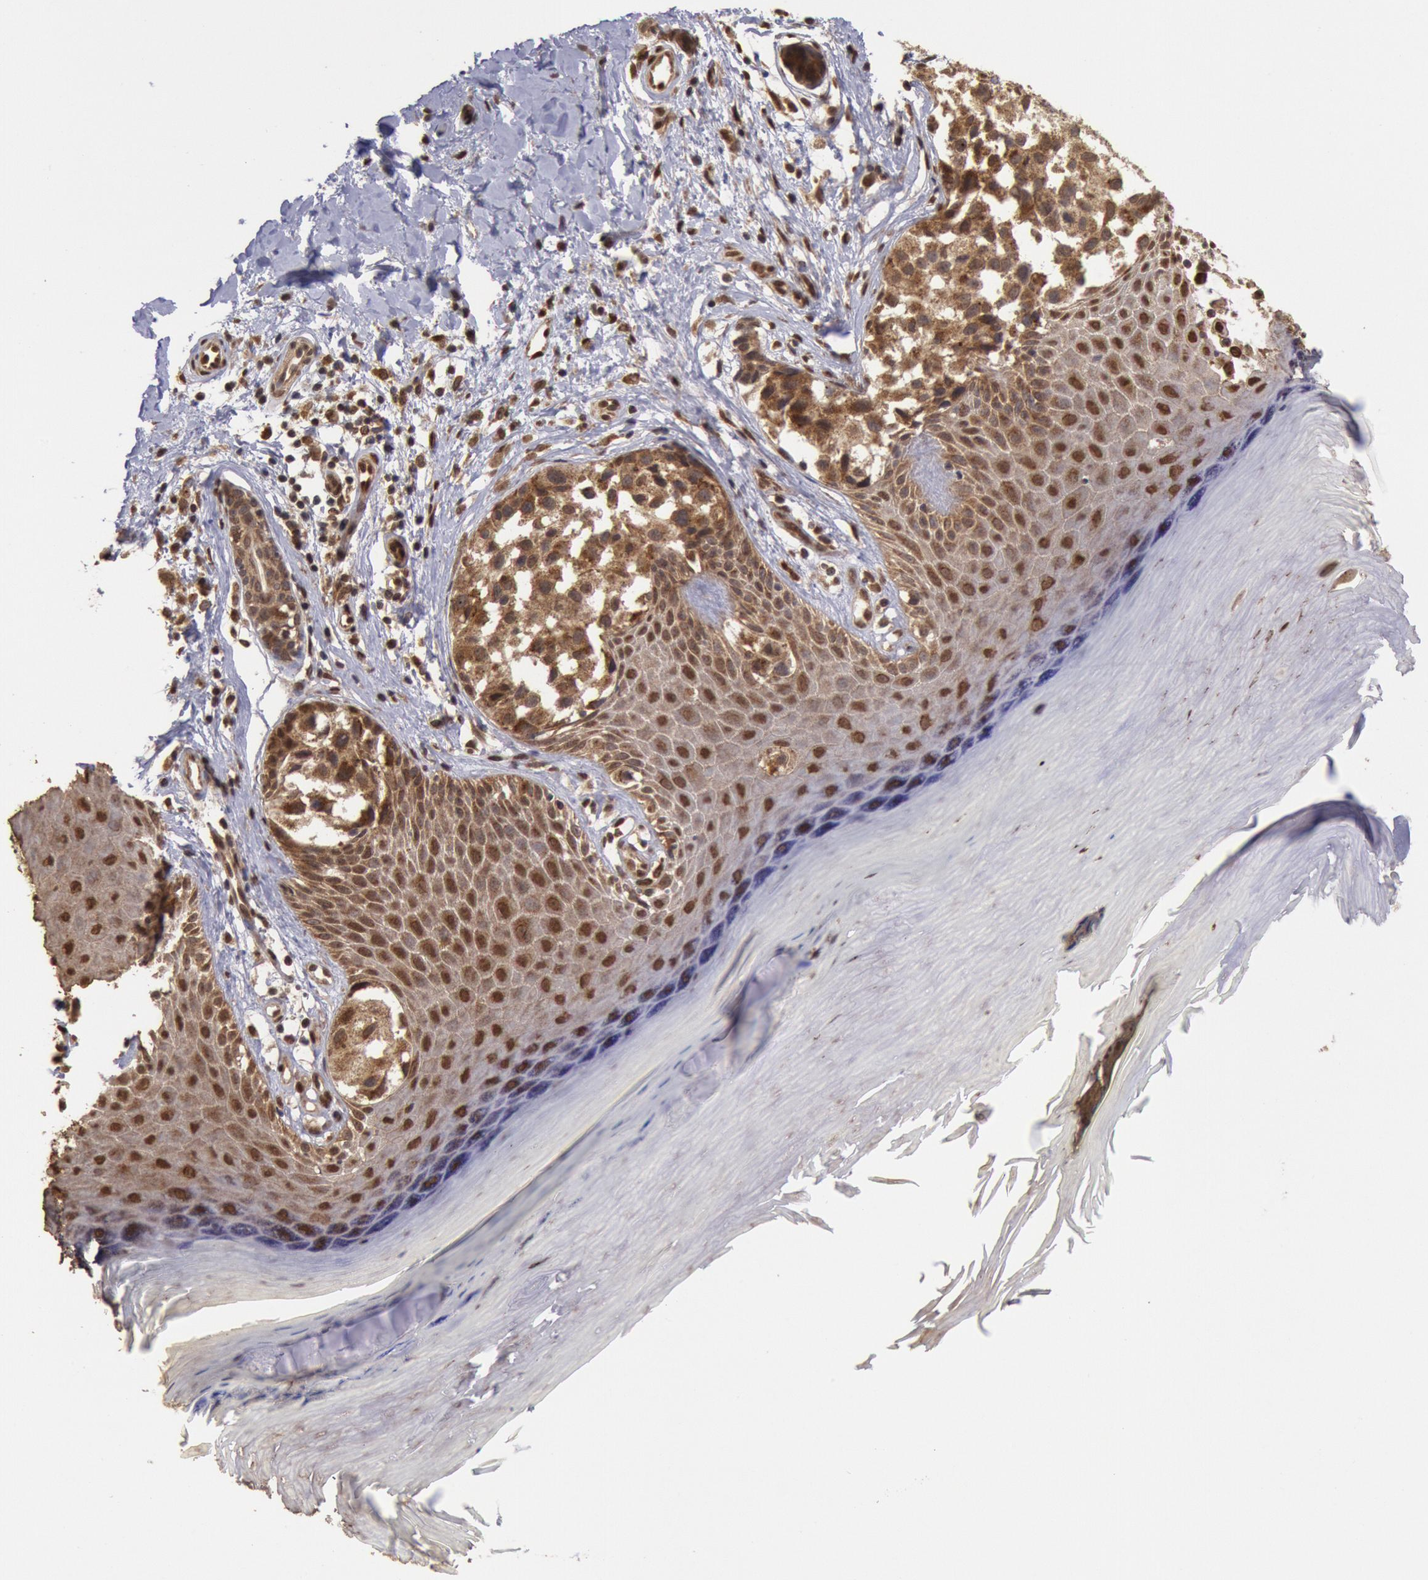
{"staining": {"intensity": "moderate", "quantity": ">75%", "location": "cytoplasmic/membranous"}, "tissue": "melanoma", "cell_type": "Tumor cells", "image_type": "cancer", "snomed": [{"axis": "morphology", "description": "Malignant melanoma, NOS"}, {"axis": "topography", "description": "Skin"}], "caption": "IHC image of neoplastic tissue: human malignant melanoma stained using immunohistochemistry (IHC) displays medium levels of moderate protein expression localized specifically in the cytoplasmic/membranous of tumor cells, appearing as a cytoplasmic/membranous brown color.", "gene": "STX17", "patient": {"sex": "male", "age": 79}}